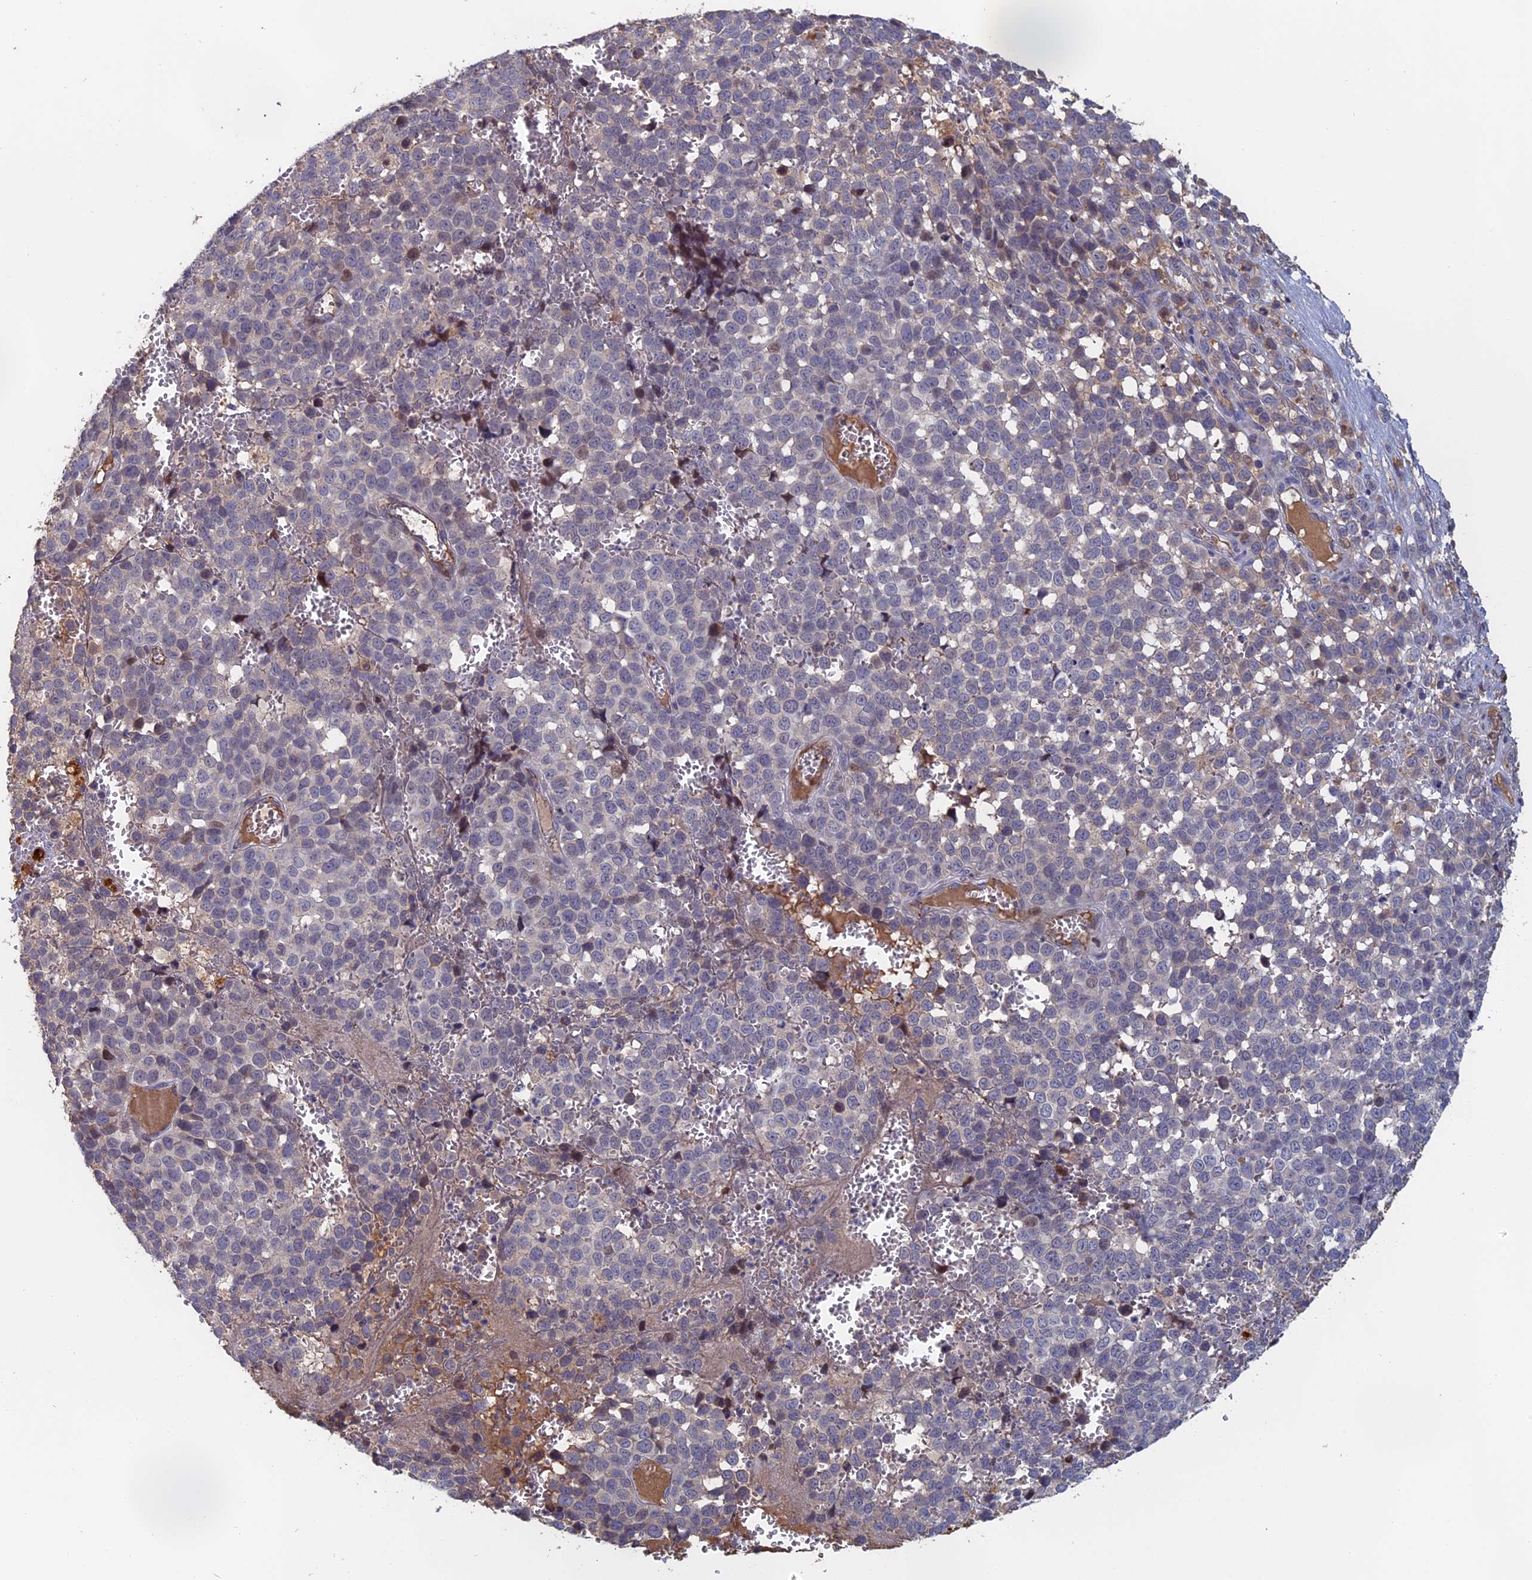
{"staining": {"intensity": "negative", "quantity": "none", "location": "none"}, "tissue": "melanoma", "cell_type": "Tumor cells", "image_type": "cancer", "snomed": [{"axis": "morphology", "description": "Malignant melanoma, NOS"}, {"axis": "topography", "description": "Nose, NOS"}], "caption": "Immunohistochemistry photomicrograph of malignant melanoma stained for a protein (brown), which exhibits no positivity in tumor cells.", "gene": "SLC33A1", "patient": {"sex": "female", "age": 48}}